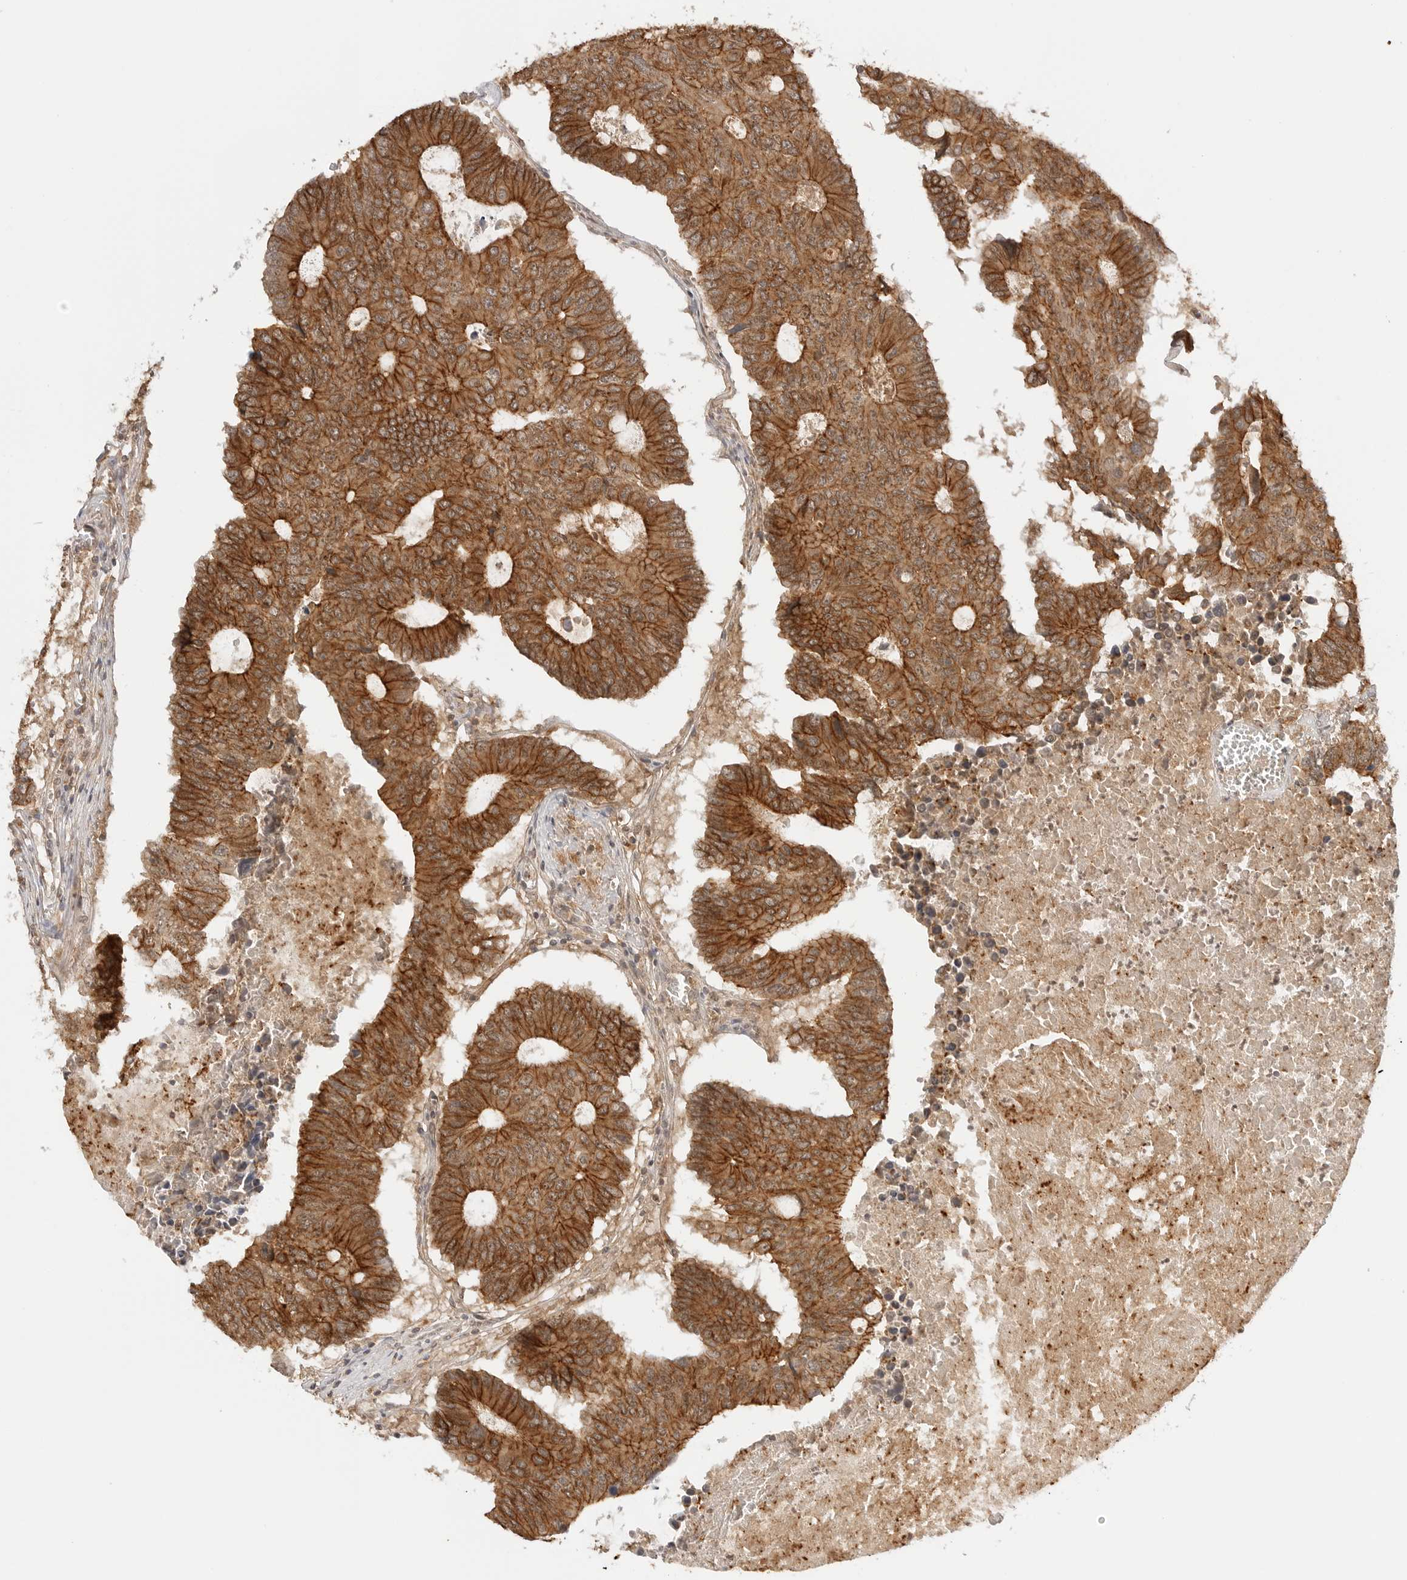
{"staining": {"intensity": "strong", "quantity": ">75%", "location": "cytoplasmic/membranous"}, "tissue": "colorectal cancer", "cell_type": "Tumor cells", "image_type": "cancer", "snomed": [{"axis": "morphology", "description": "Adenocarcinoma, NOS"}, {"axis": "topography", "description": "Colon"}], "caption": "An immunohistochemistry (IHC) image of neoplastic tissue is shown. Protein staining in brown labels strong cytoplasmic/membranous positivity in adenocarcinoma (colorectal) within tumor cells.", "gene": "EPHA1", "patient": {"sex": "male", "age": 87}}